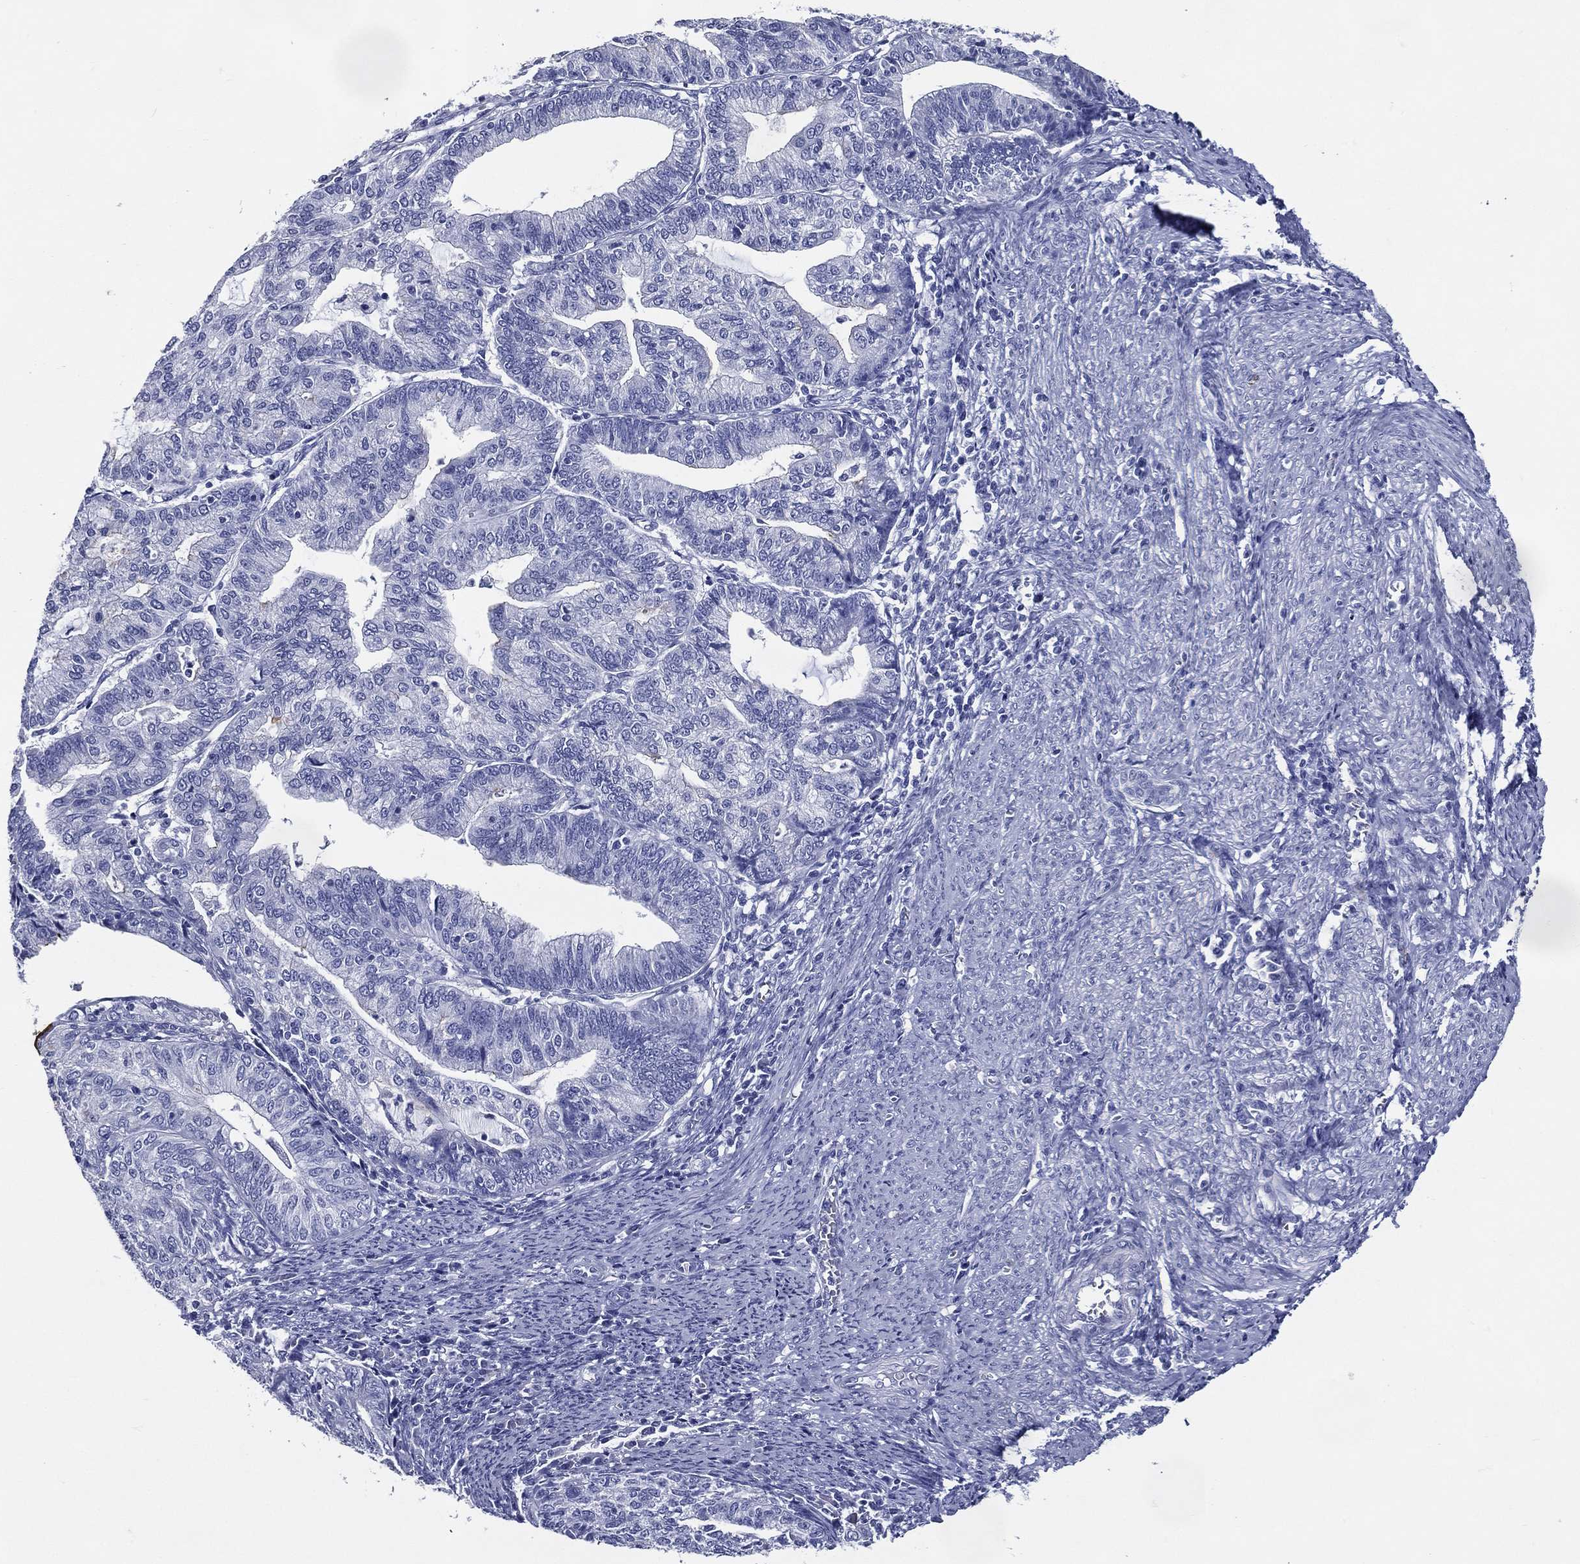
{"staining": {"intensity": "negative", "quantity": "none", "location": "none"}, "tissue": "endometrial cancer", "cell_type": "Tumor cells", "image_type": "cancer", "snomed": [{"axis": "morphology", "description": "Adenocarcinoma, NOS"}, {"axis": "topography", "description": "Endometrium"}], "caption": "There is no significant expression in tumor cells of endometrial cancer (adenocarcinoma).", "gene": "ACE2", "patient": {"sex": "female", "age": 82}}